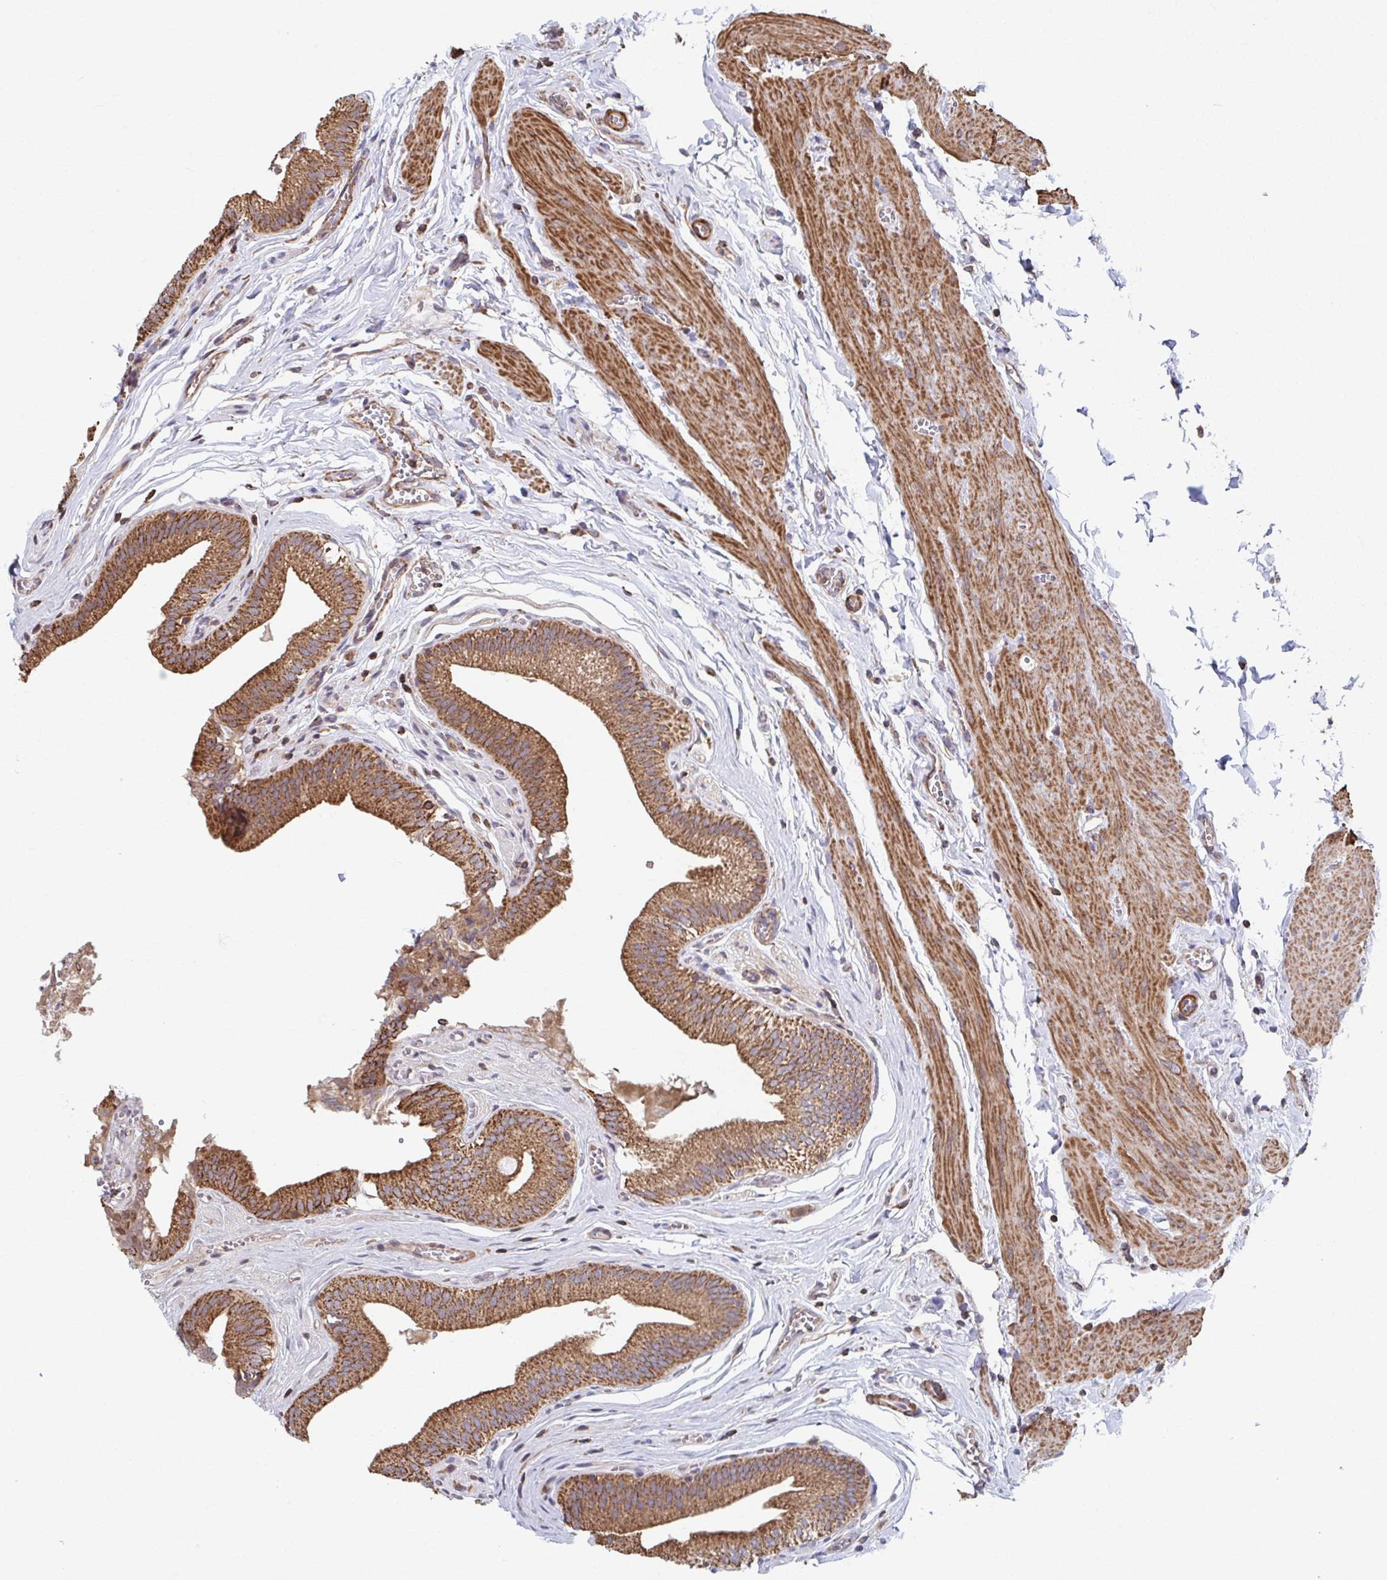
{"staining": {"intensity": "moderate", "quantity": ">75%", "location": "cytoplasmic/membranous"}, "tissue": "gallbladder", "cell_type": "Glandular cells", "image_type": "normal", "snomed": [{"axis": "morphology", "description": "Normal tissue, NOS"}, {"axis": "topography", "description": "Gallbladder"}, {"axis": "topography", "description": "Peripheral nerve tissue"}], "caption": "Gallbladder was stained to show a protein in brown. There is medium levels of moderate cytoplasmic/membranous positivity in about >75% of glandular cells. (brown staining indicates protein expression, while blue staining denotes nuclei).", "gene": "KLHL34", "patient": {"sex": "male", "age": 17}}